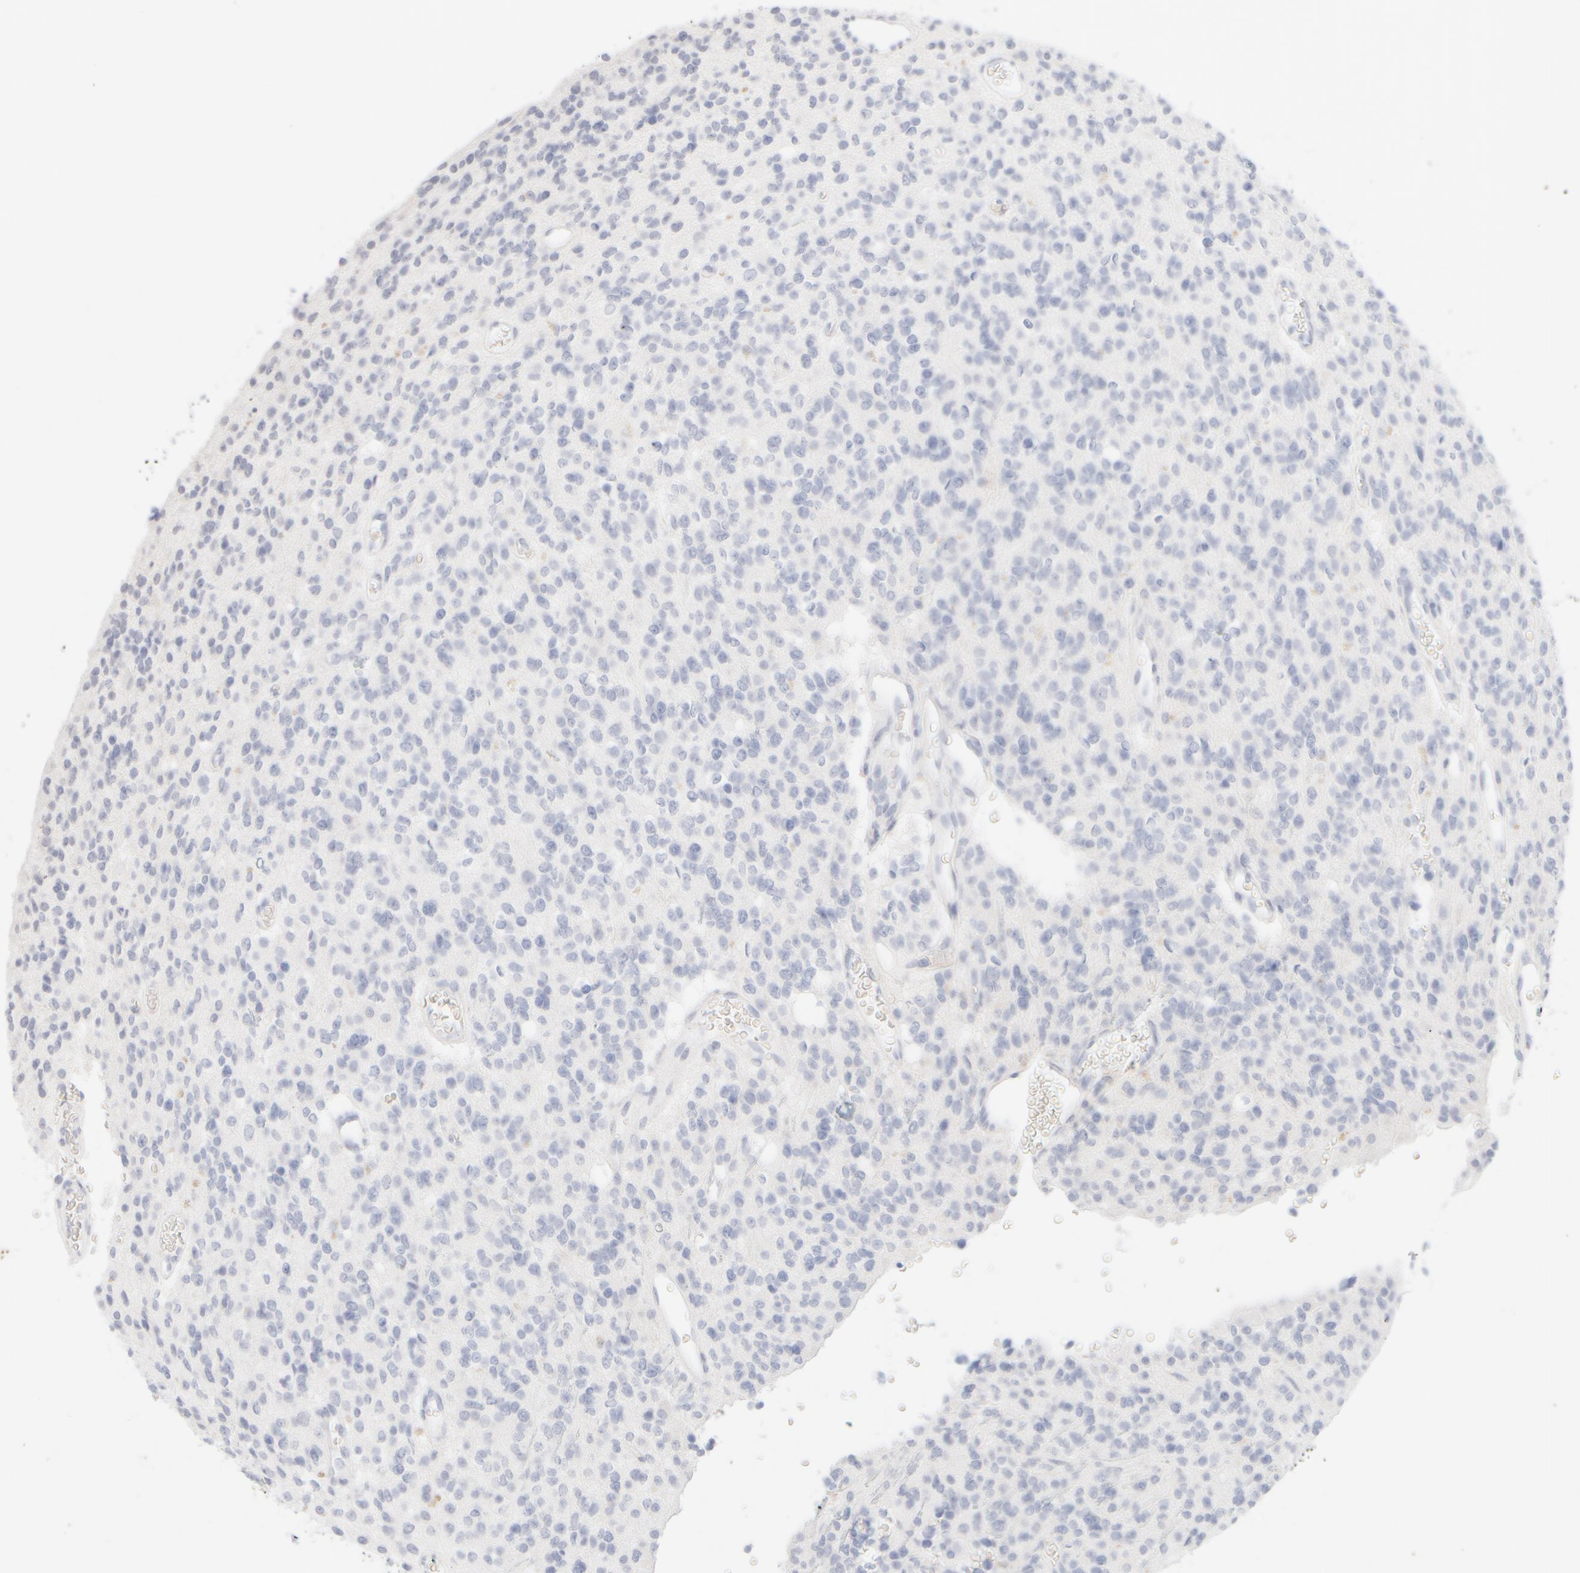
{"staining": {"intensity": "negative", "quantity": "none", "location": "none"}, "tissue": "glioma", "cell_type": "Tumor cells", "image_type": "cancer", "snomed": [{"axis": "morphology", "description": "Glioma, malignant, High grade"}, {"axis": "topography", "description": "Brain"}], "caption": "The IHC histopathology image has no significant positivity in tumor cells of glioma tissue.", "gene": "KRT15", "patient": {"sex": "male", "age": 34}}